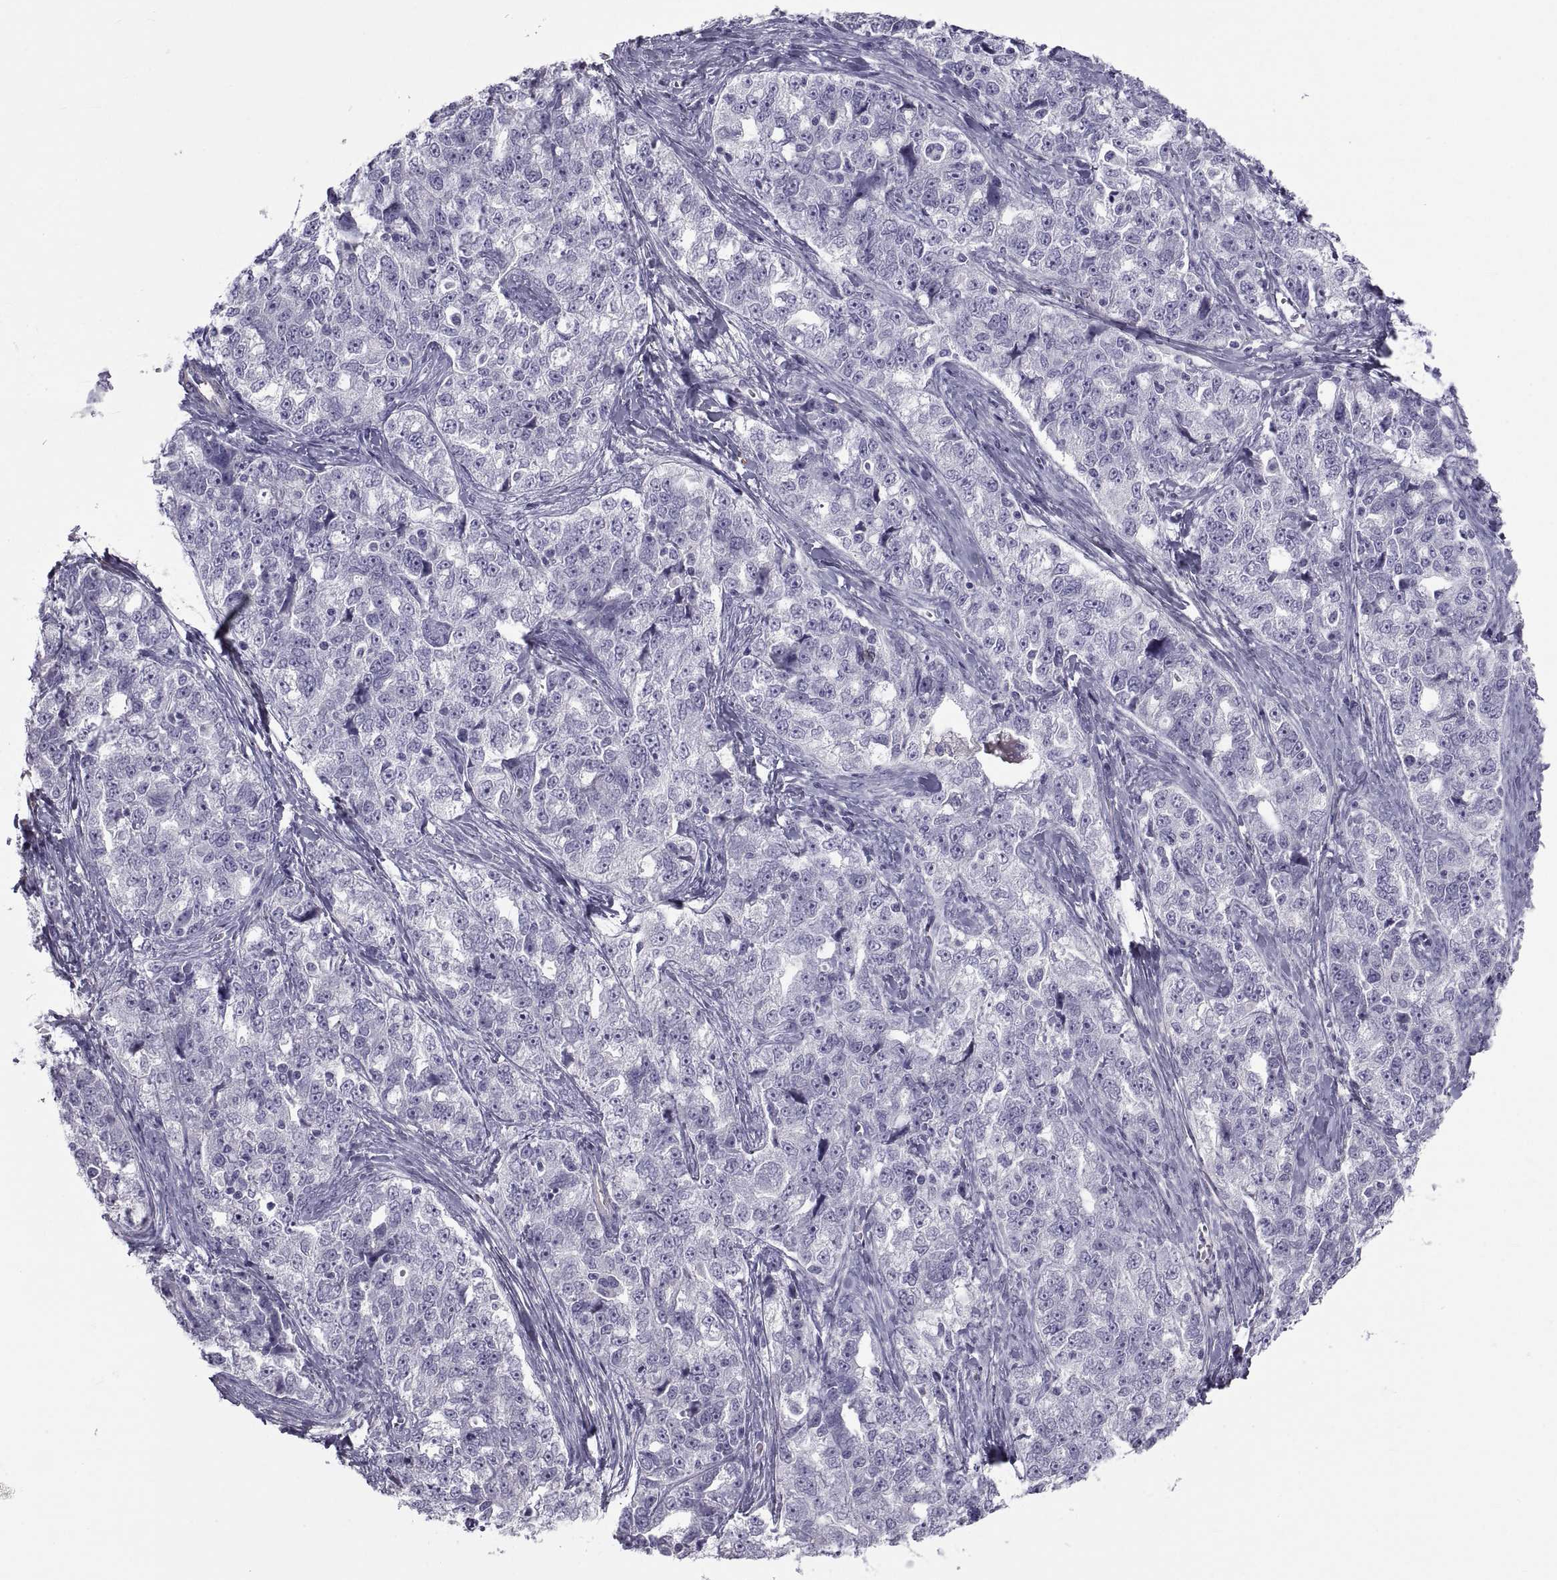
{"staining": {"intensity": "negative", "quantity": "none", "location": "none"}, "tissue": "ovarian cancer", "cell_type": "Tumor cells", "image_type": "cancer", "snomed": [{"axis": "morphology", "description": "Cystadenocarcinoma, serous, NOS"}, {"axis": "topography", "description": "Ovary"}], "caption": "Protein analysis of ovarian cancer demonstrates no significant expression in tumor cells. (DAB (3,3'-diaminobenzidine) immunohistochemistry, high magnification).", "gene": "MAGEB1", "patient": {"sex": "female", "age": 51}}